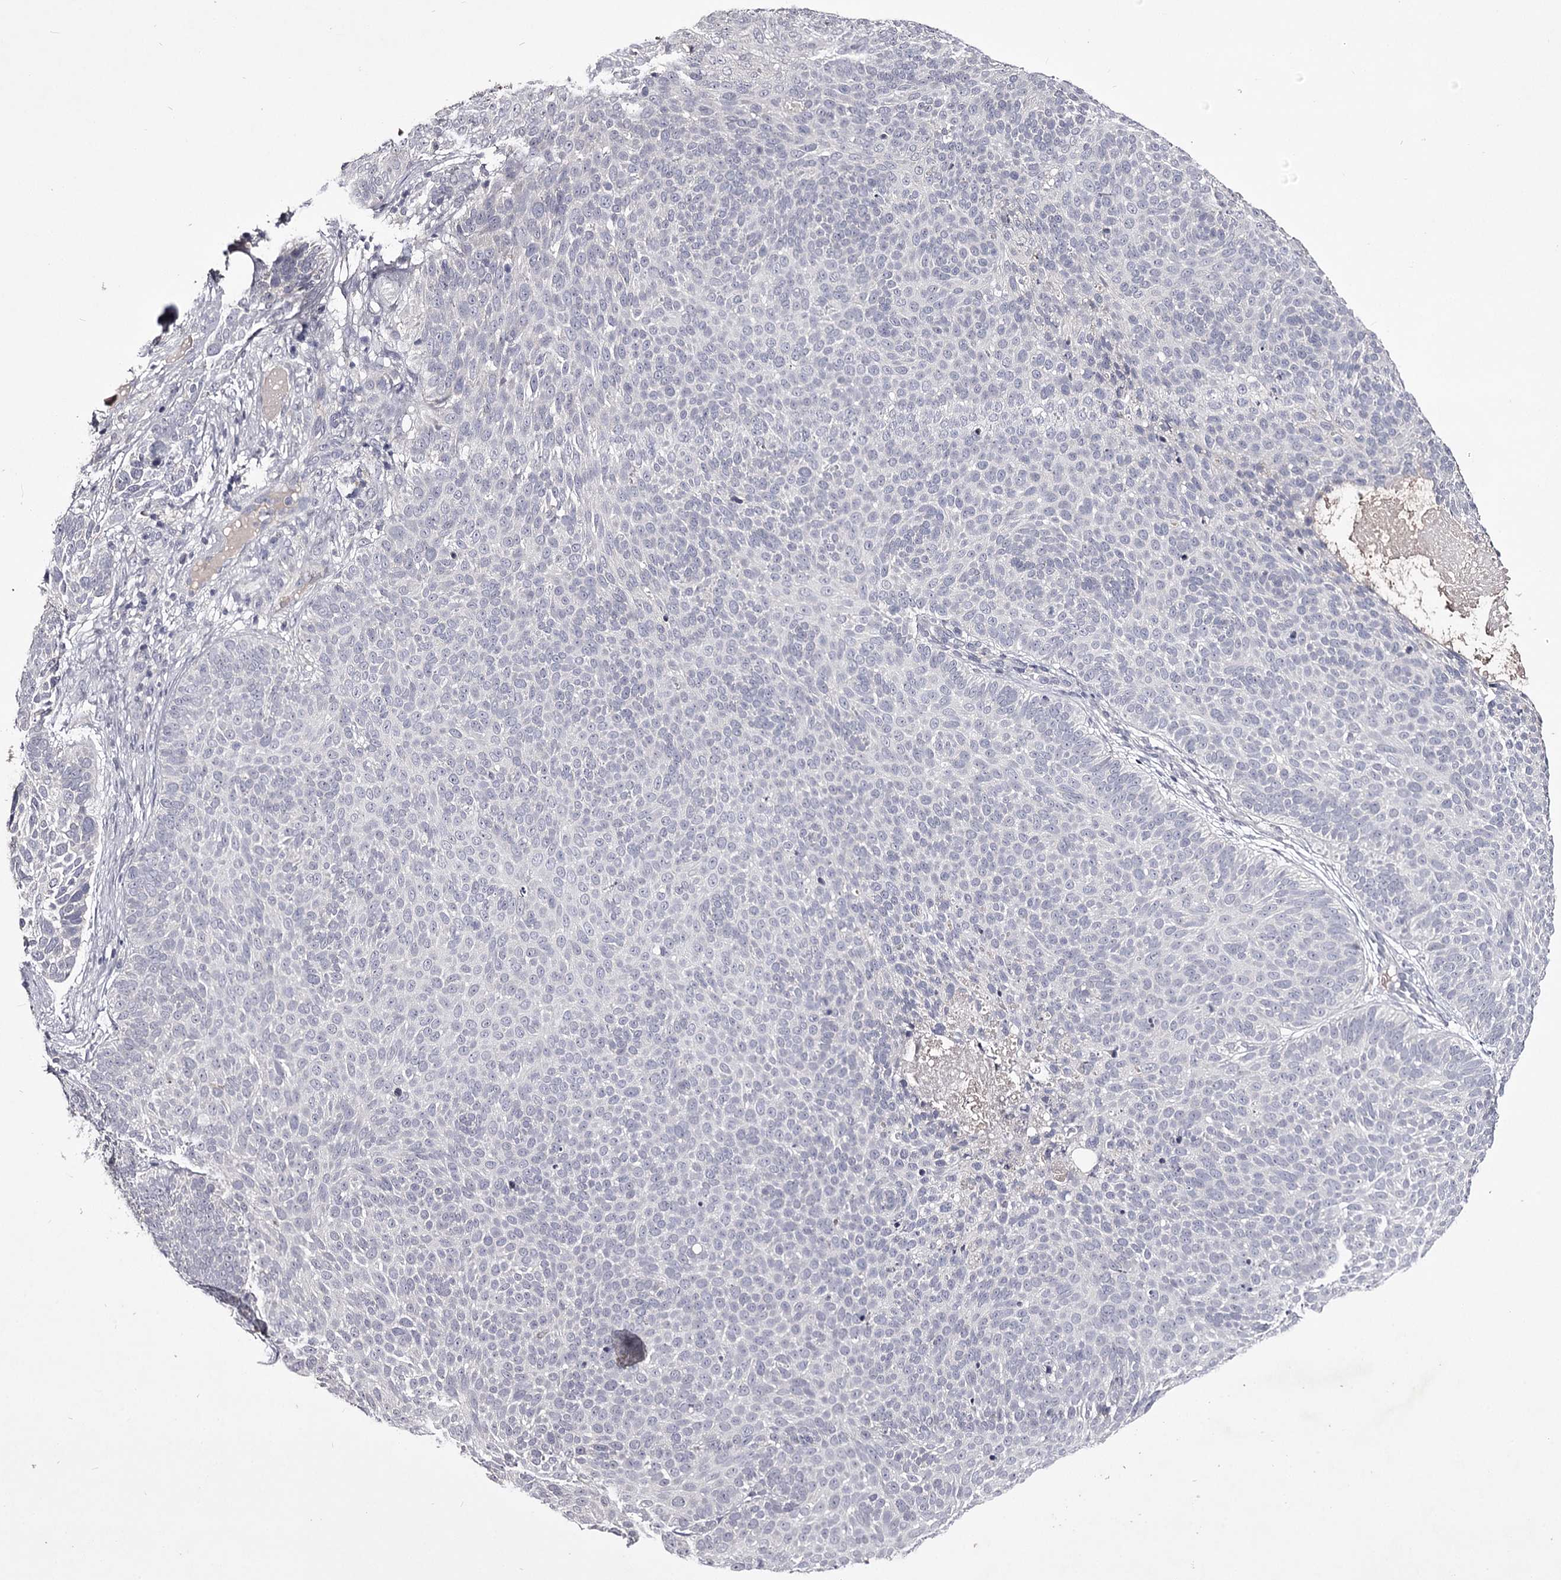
{"staining": {"intensity": "negative", "quantity": "none", "location": "none"}, "tissue": "skin cancer", "cell_type": "Tumor cells", "image_type": "cancer", "snomed": [{"axis": "morphology", "description": "Basal cell carcinoma"}, {"axis": "topography", "description": "Skin"}], "caption": "Image shows no protein expression in tumor cells of skin cancer (basal cell carcinoma) tissue.", "gene": "PRM2", "patient": {"sex": "male", "age": 85}}